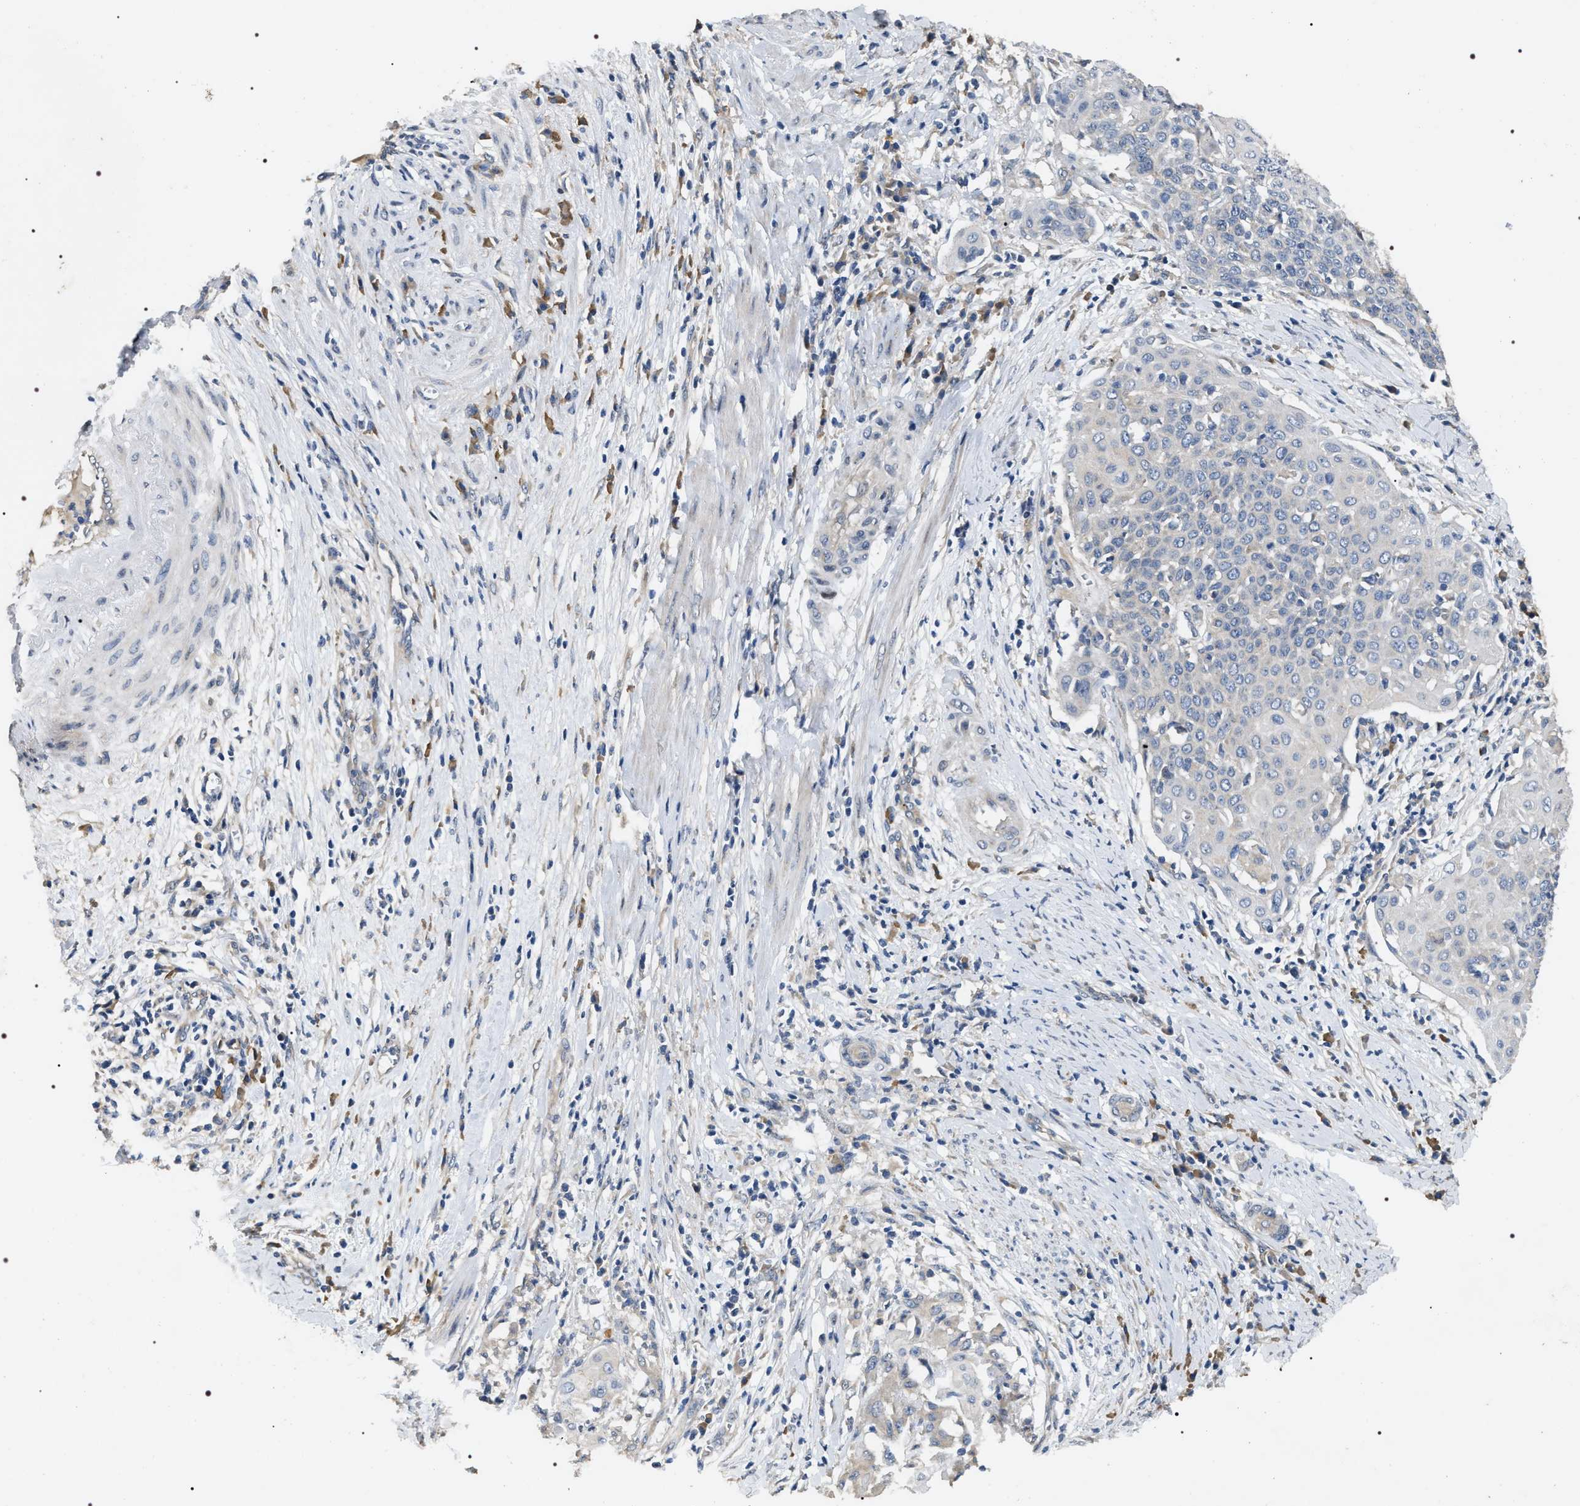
{"staining": {"intensity": "negative", "quantity": "none", "location": "none"}, "tissue": "cervical cancer", "cell_type": "Tumor cells", "image_type": "cancer", "snomed": [{"axis": "morphology", "description": "Squamous cell carcinoma, NOS"}, {"axis": "topography", "description": "Cervix"}], "caption": "Immunohistochemical staining of human squamous cell carcinoma (cervical) displays no significant staining in tumor cells.", "gene": "IFT81", "patient": {"sex": "female", "age": 39}}